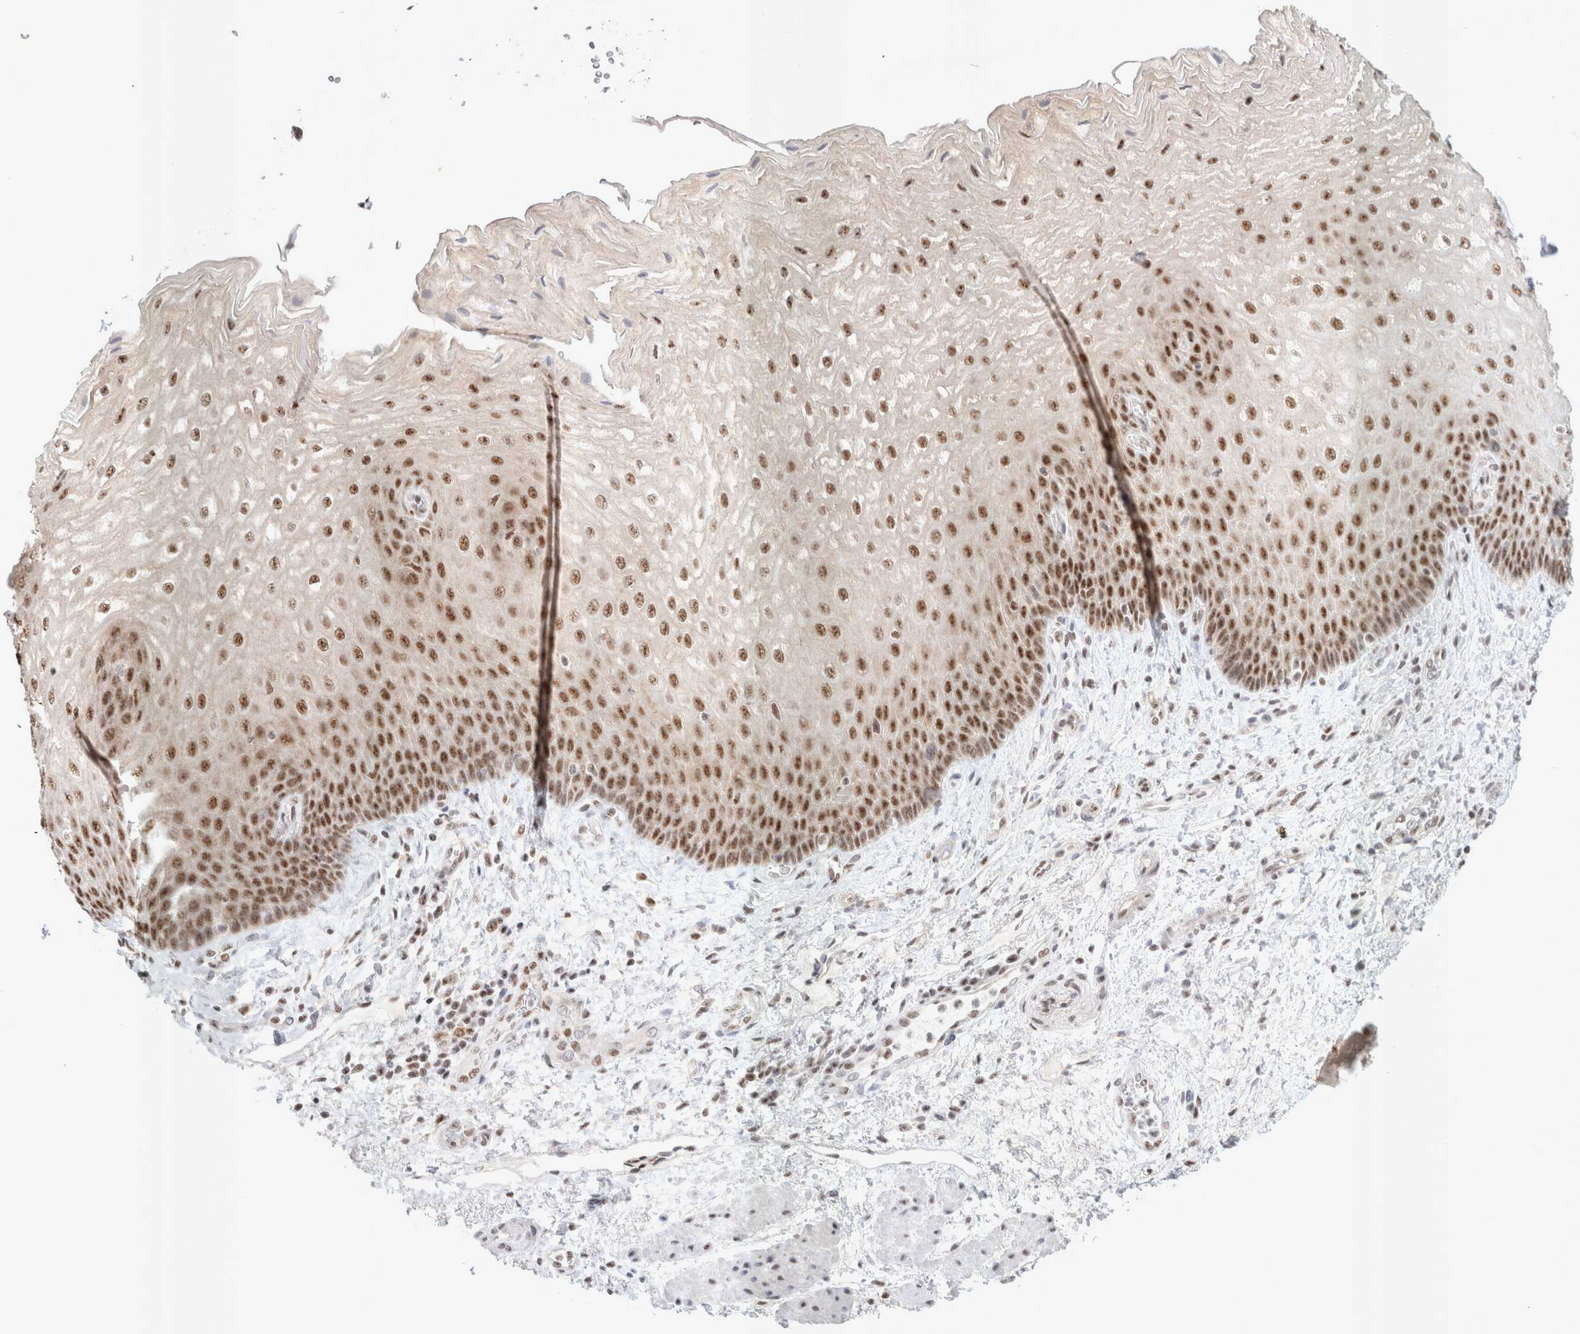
{"staining": {"intensity": "moderate", "quantity": ">75%", "location": "nuclear"}, "tissue": "esophagus", "cell_type": "Squamous epithelial cells", "image_type": "normal", "snomed": [{"axis": "morphology", "description": "Normal tissue, NOS"}, {"axis": "topography", "description": "Esophagus"}], "caption": "High-magnification brightfield microscopy of normal esophagus stained with DAB (3,3'-diaminobenzidine) (brown) and counterstained with hematoxylin (blue). squamous epithelial cells exhibit moderate nuclear expression is present in about>75% of cells. (DAB (3,3'-diaminobenzidine) IHC with brightfield microscopy, high magnification).", "gene": "TRMT12", "patient": {"sex": "male", "age": 54}}